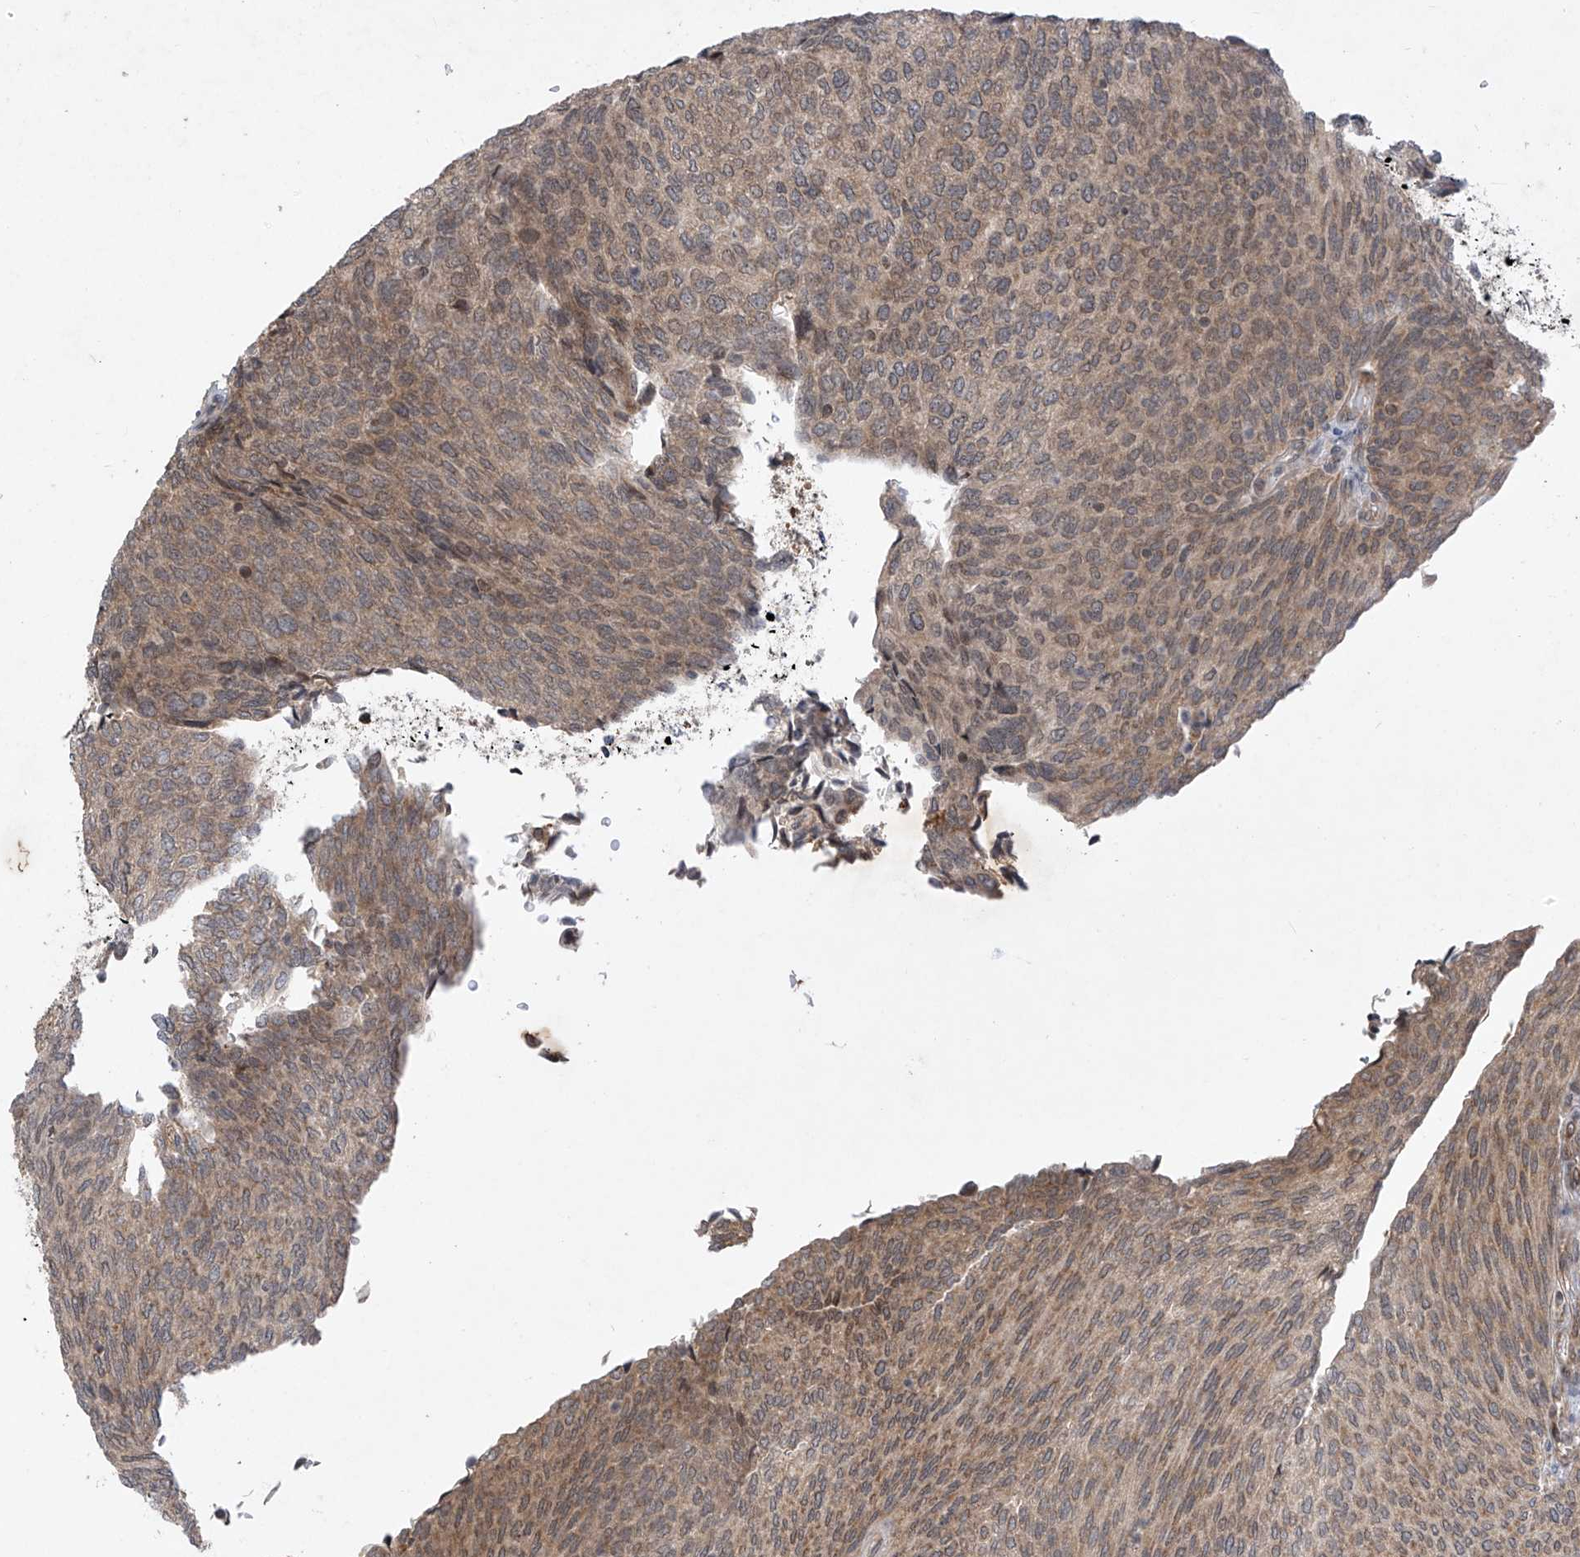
{"staining": {"intensity": "weak", "quantity": ">75%", "location": "cytoplasmic/membranous"}, "tissue": "urothelial cancer", "cell_type": "Tumor cells", "image_type": "cancer", "snomed": [{"axis": "morphology", "description": "Urothelial carcinoma, Low grade"}, {"axis": "topography", "description": "Urinary bladder"}], "caption": "Urothelial cancer stained with DAB immunohistochemistry (IHC) reveals low levels of weak cytoplasmic/membranous expression in approximately >75% of tumor cells. The protein is shown in brown color, while the nuclei are stained blue.", "gene": "RPL34", "patient": {"sex": "female", "age": 79}}